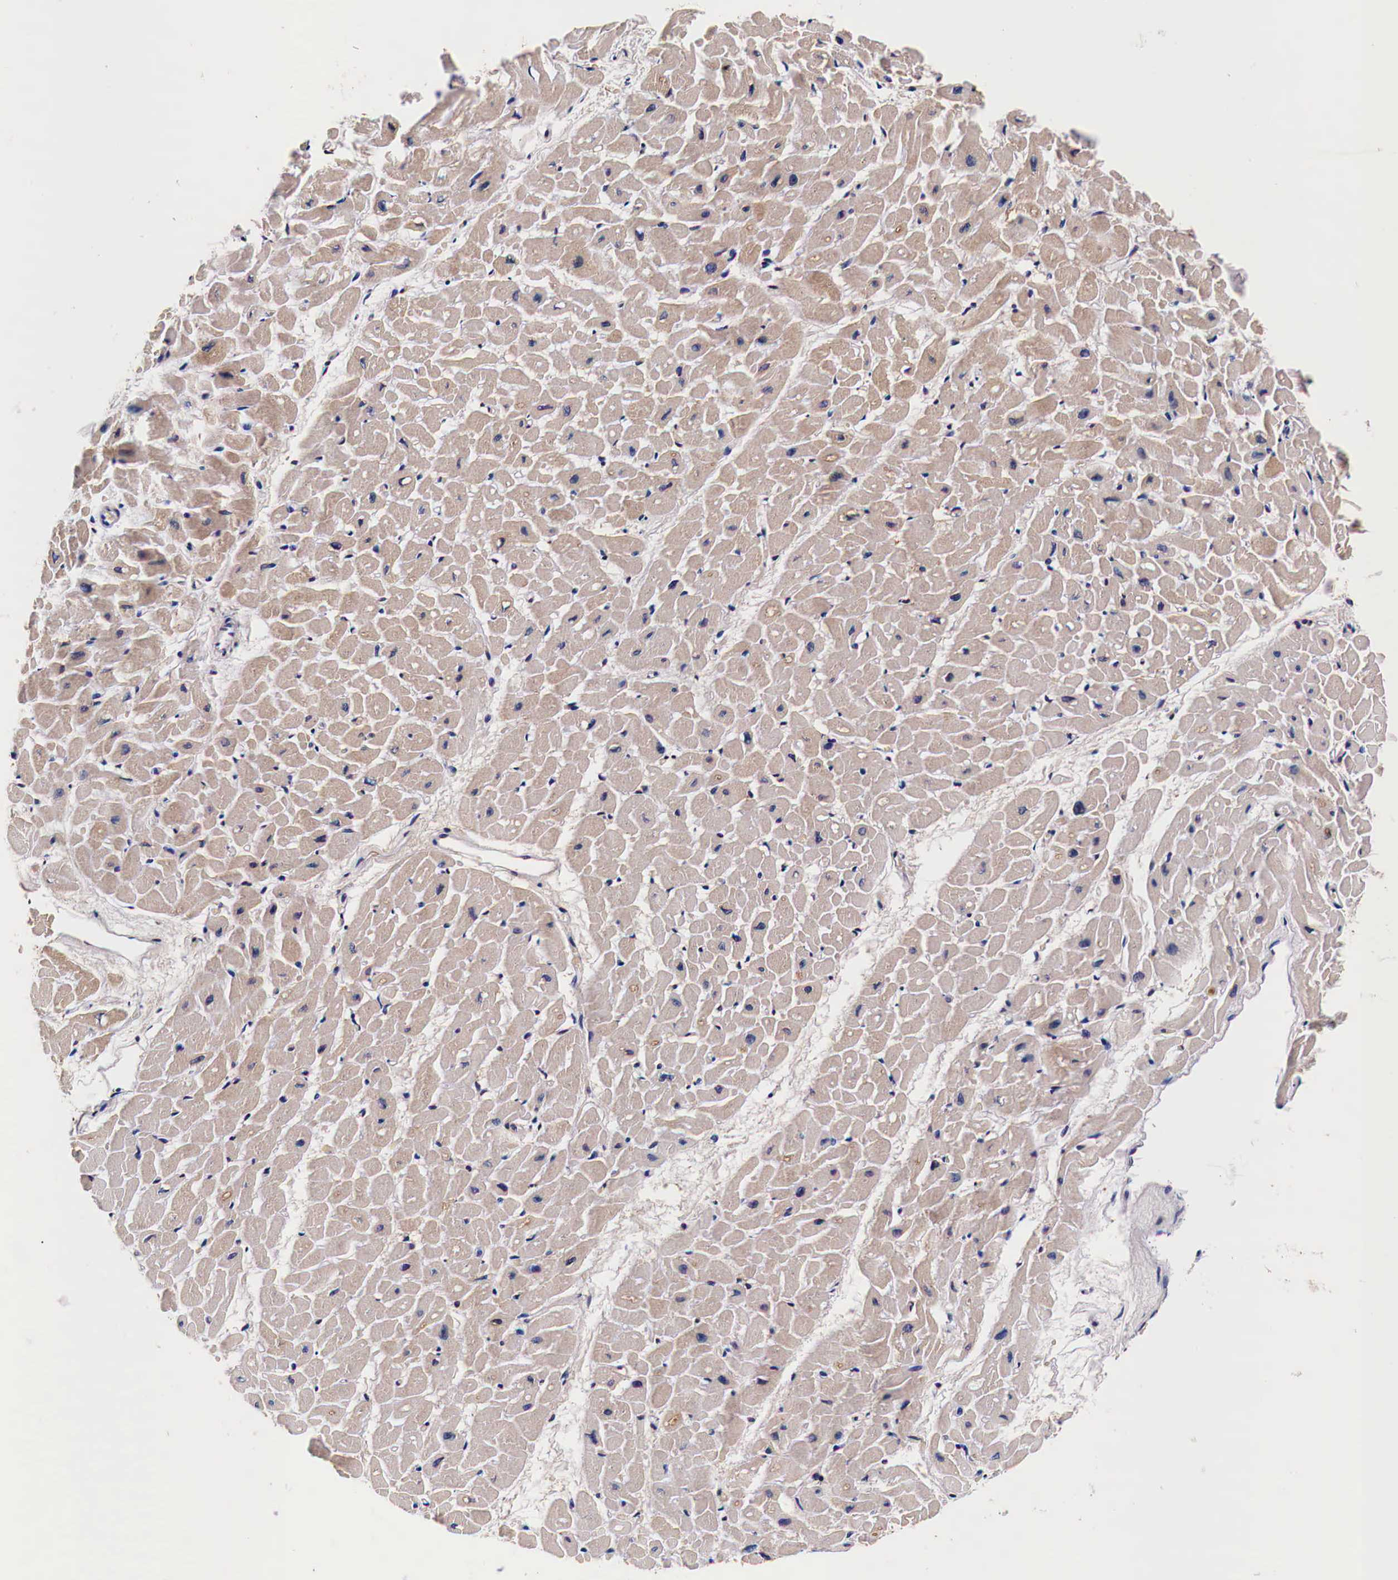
{"staining": {"intensity": "weak", "quantity": ">75%", "location": "cytoplasmic/membranous"}, "tissue": "heart muscle", "cell_type": "Cardiomyocytes", "image_type": "normal", "snomed": [{"axis": "morphology", "description": "Normal tissue, NOS"}, {"axis": "topography", "description": "Heart"}], "caption": "The micrograph shows immunohistochemical staining of benign heart muscle. There is weak cytoplasmic/membranous staining is seen in approximately >75% of cardiomyocytes.", "gene": "HSPB1", "patient": {"sex": "male", "age": 45}}